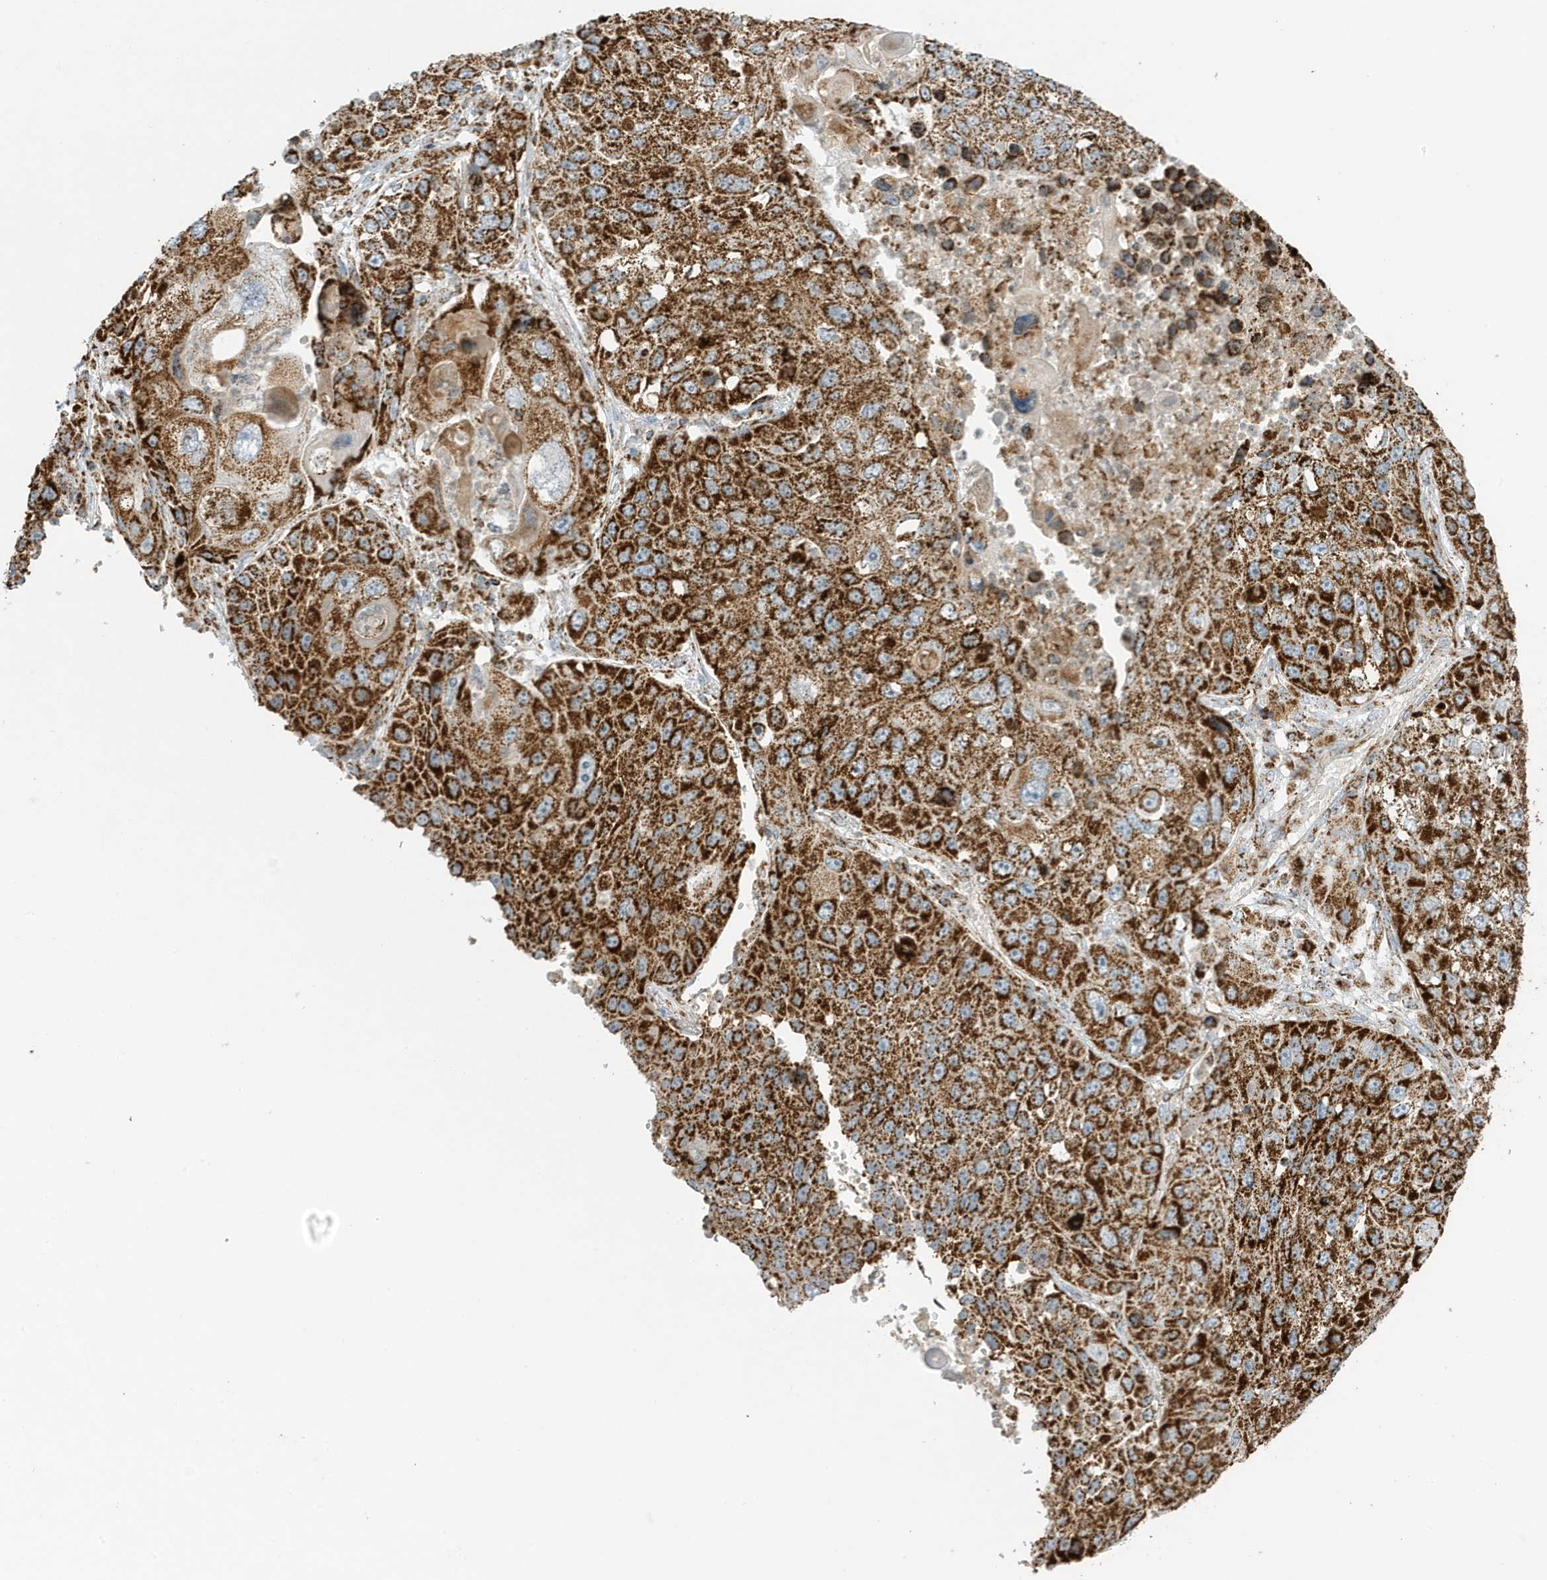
{"staining": {"intensity": "strong", "quantity": ">75%", "location": "cytoplasmic/membranous"}, "tissue": "lung cancer", "cell_type": "Tumor cells", "image_type": "cancer", "snomed": [{"axis": "morphology", "description": "Squamous cell carcinoma, NOS"}, {"axis": "topography", "description": "Lung"}], "caption": "The immunohistochemical stain highlights strong cytoplasmic/membranous staining in tumor cells of lung cancer tissue.", "gene": "ATP5ME", "patient": {"sex": "male", "age": 61}}